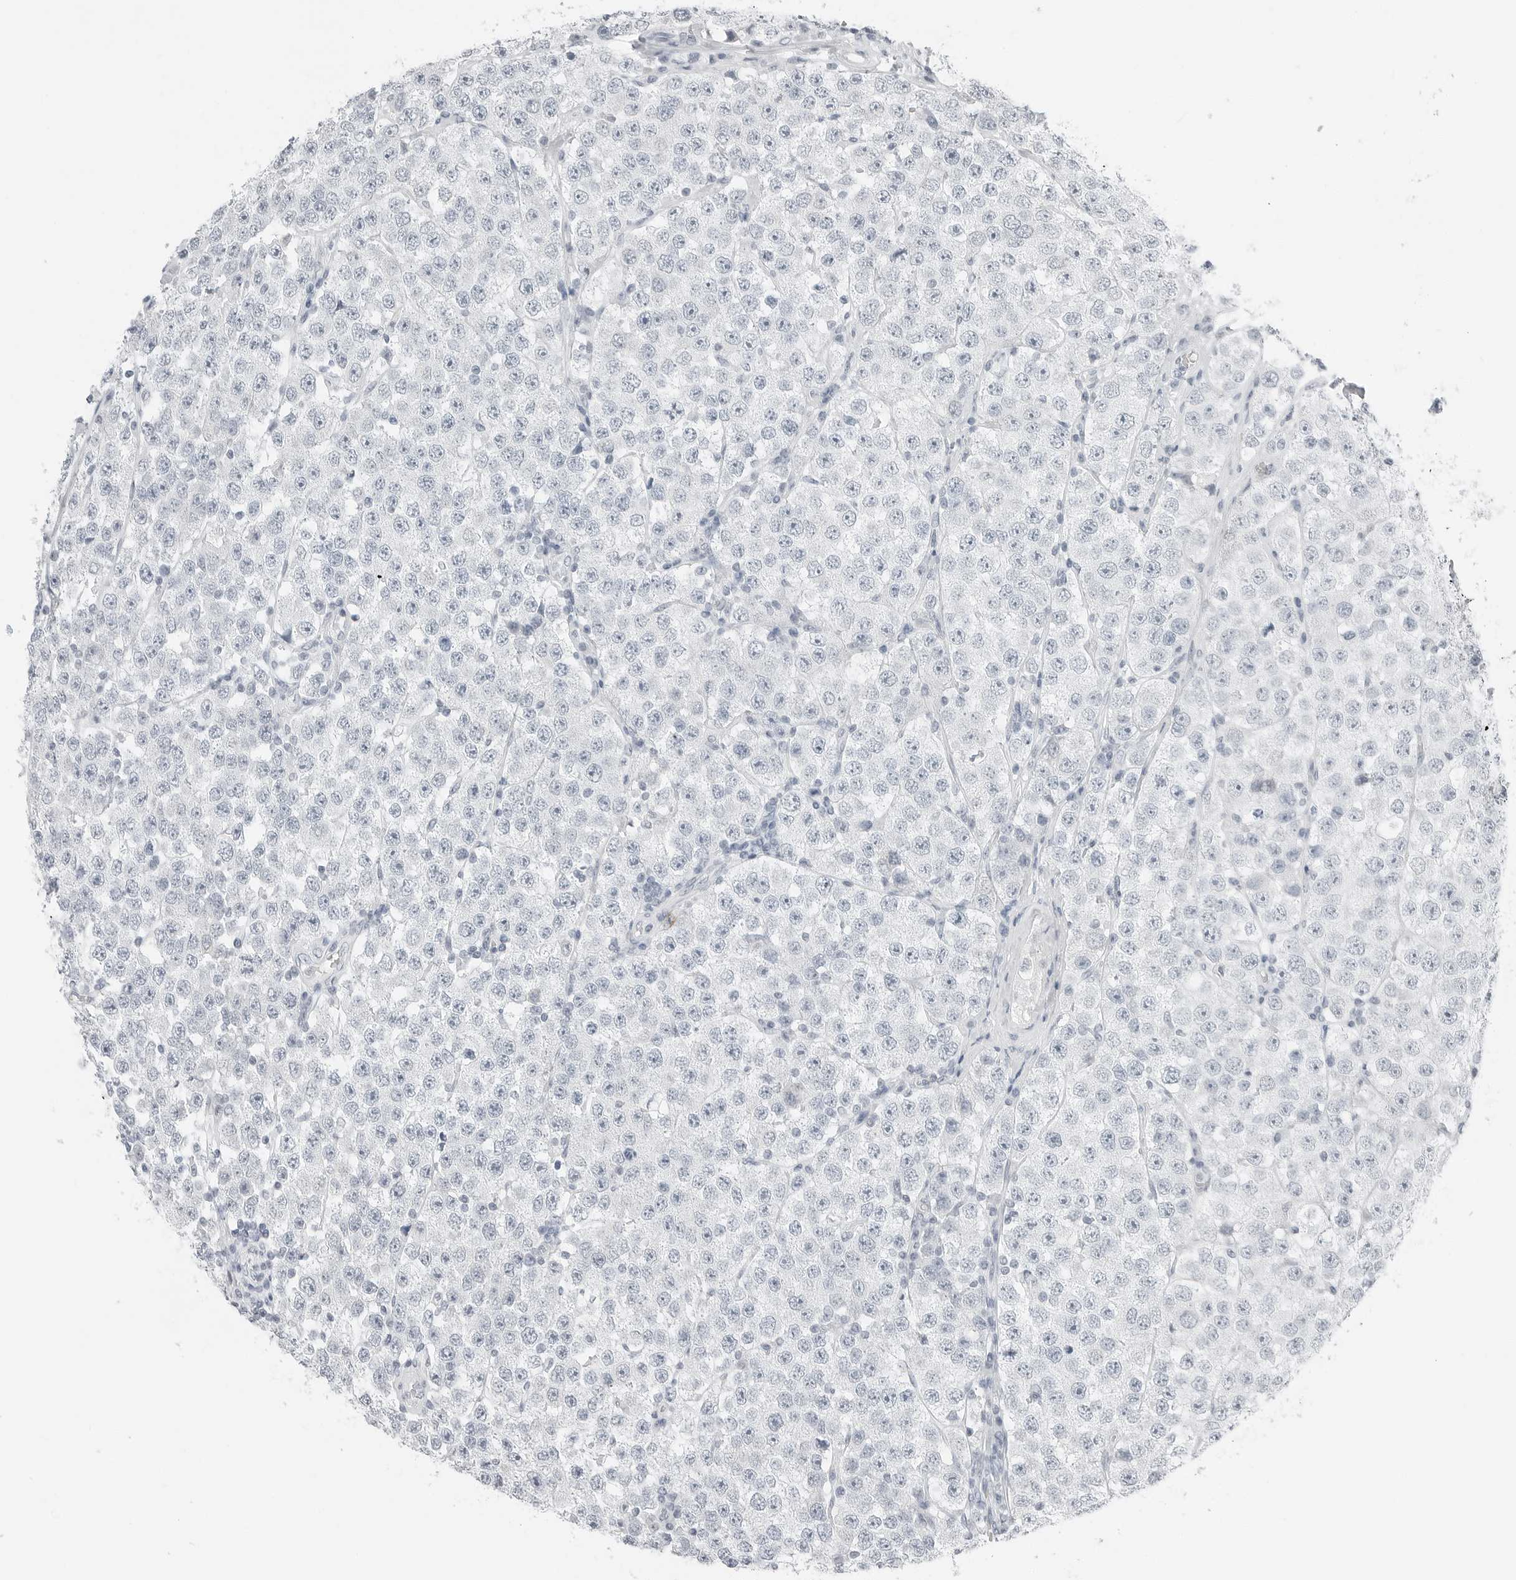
{"staining": {"intensity": "negative", "quantity": "none", "location": "none"}, "tissue": "testis cancer", "cell_type": "Tumor cells", "image_type": "cancer", "snomed": [{"axis": "morphology", "description": "Seminoma, NOS"}, {"axis": "topography", "description": "Testis"}], "caption": "Image shows no significant protein positivity in tumor cells of testis seminoma.", "gene": "XIRP1", "patient": {"sex": "male", "age": 28}}